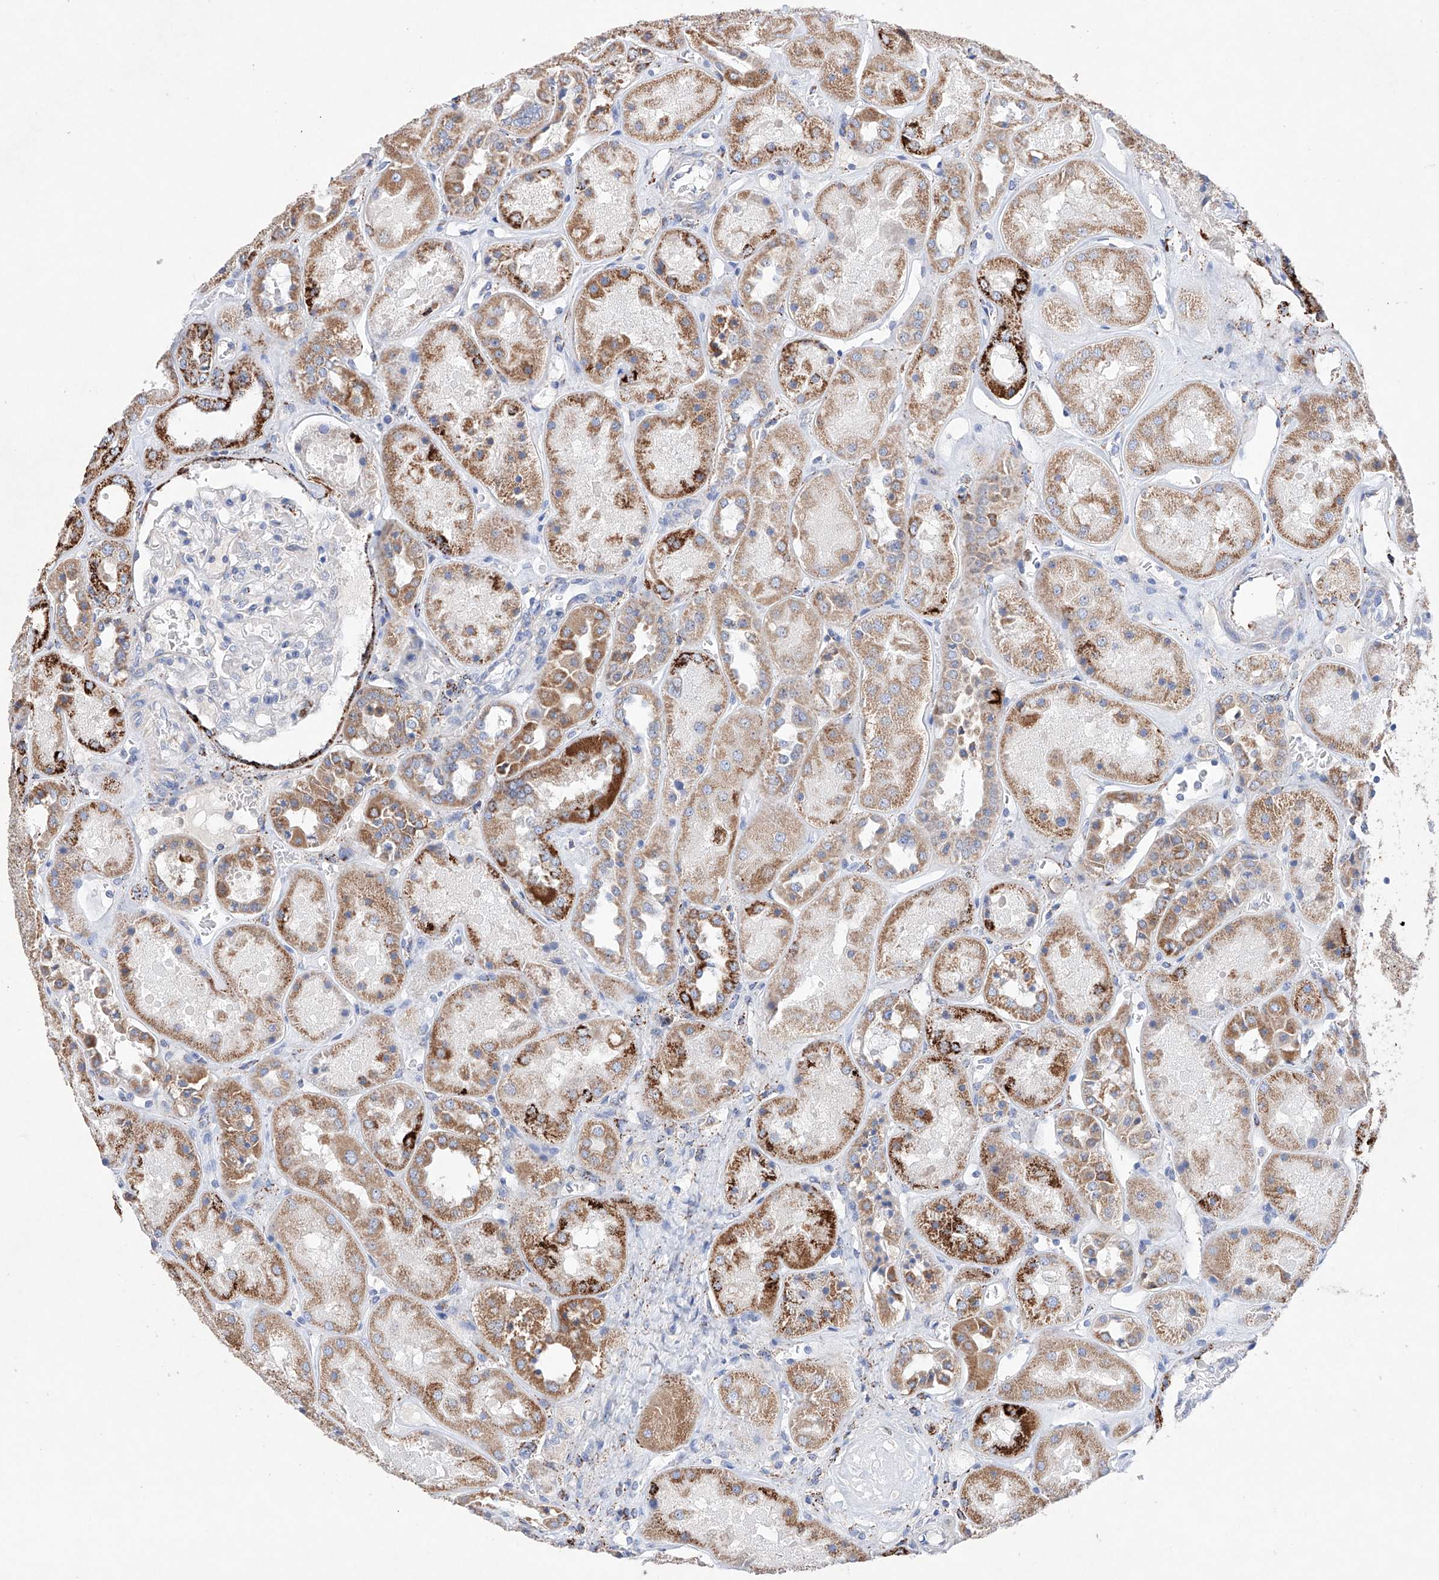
{"staining": {"intensity": "negative", "quantity": "none", "location": "none"}, "tissue": "kidney", "cell_type": "Cells in glomeruli", "image_type": "normal", "snomed": [{"axis": "morphology", "description": "Normal tissue, NOS"}, {"axis": "topography", "description": "Kidney"}], "caption": "Immunohistochemistry micrograph of unremarkable kidney: kidney stained with DAB (3,3'-diaminobenzidine) shows no significant protein positivity in cells in glomeruli.", "gene": "NRROS", "patient": {"sex": "male", "age": 70}}